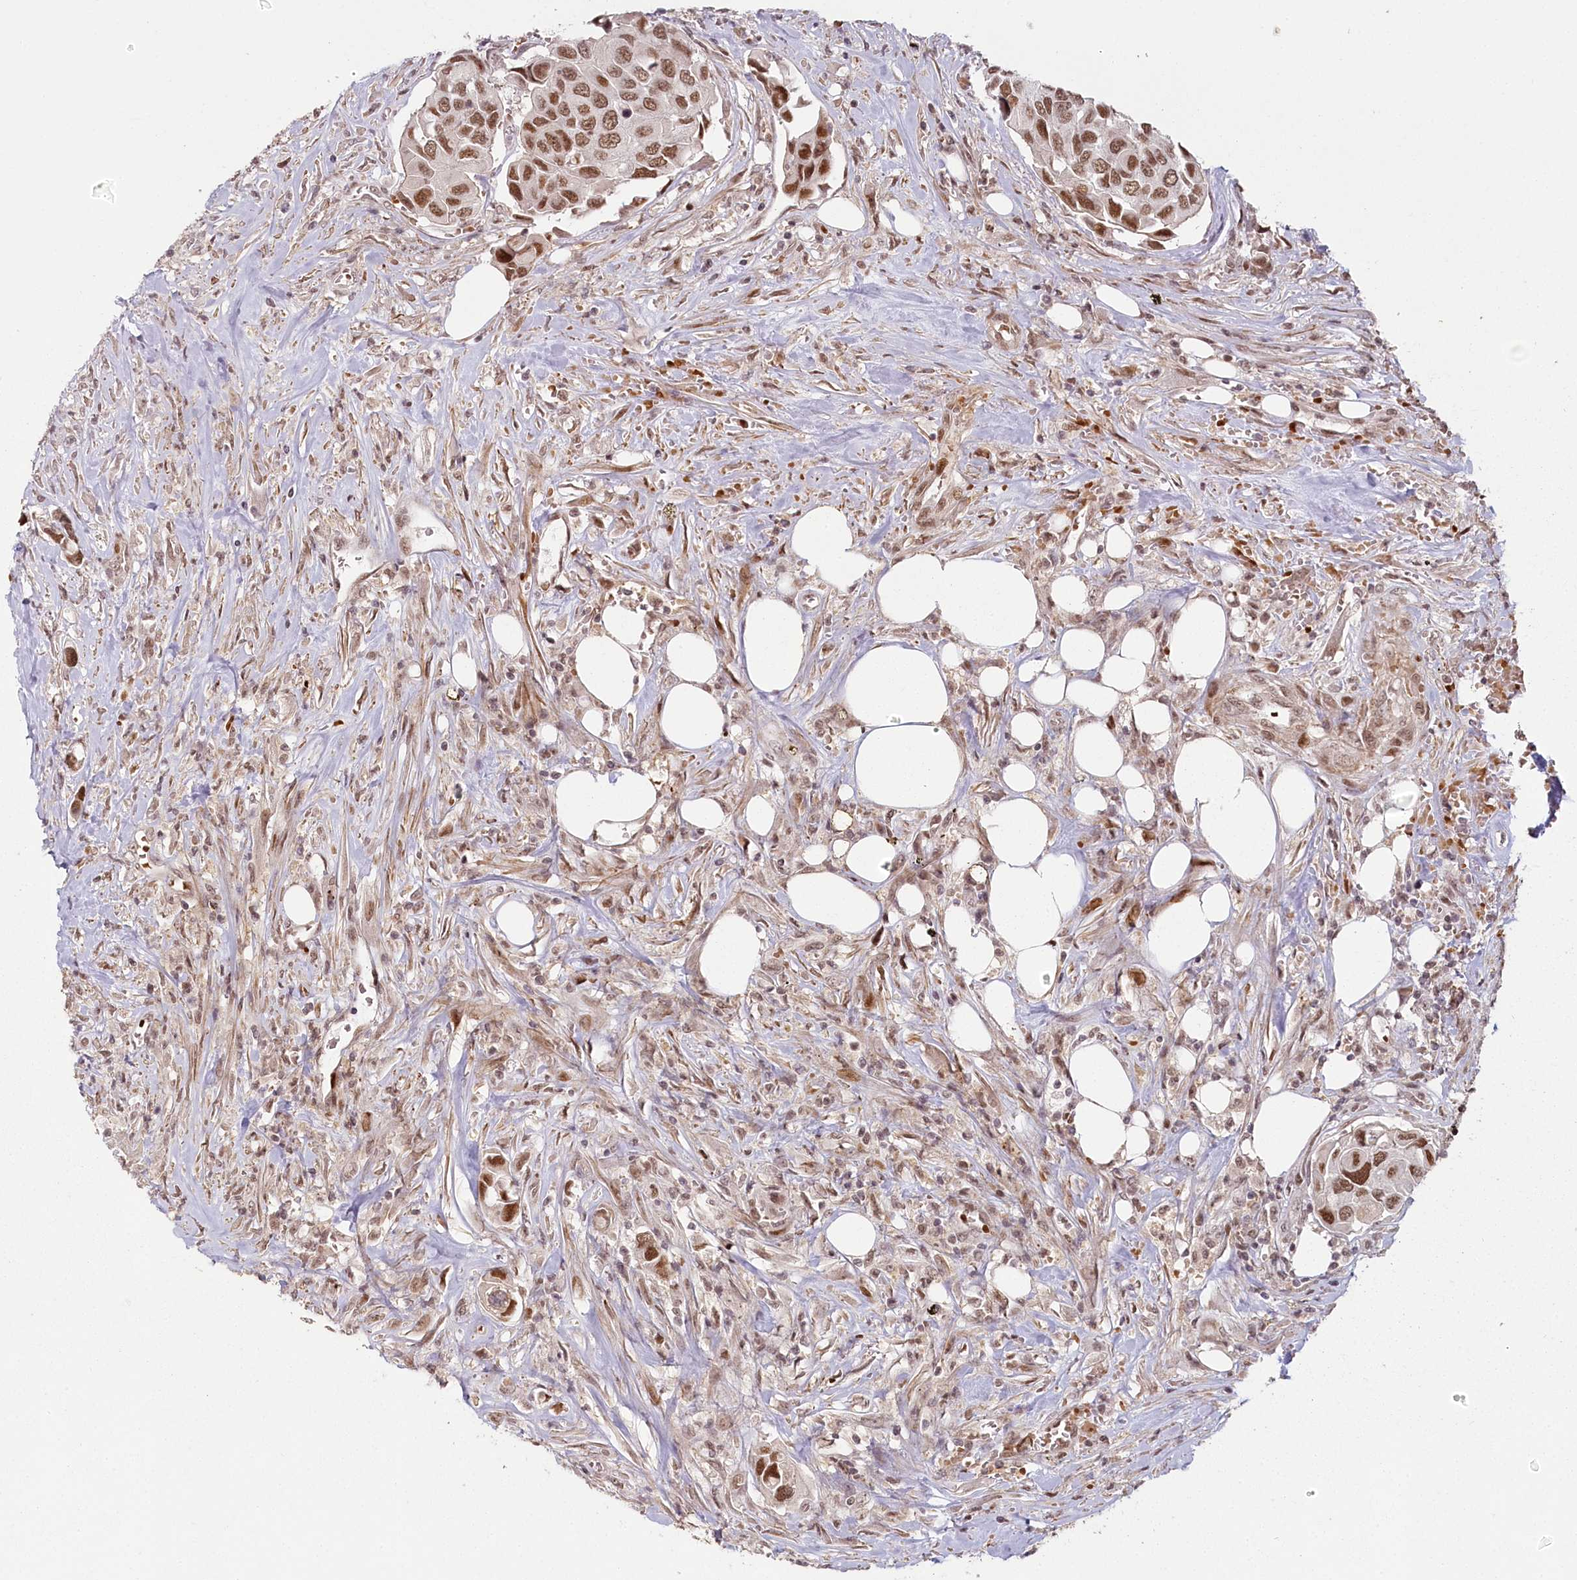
{"staining": {"intensity": "moderate", "quantity": ">75%", "location": "nuclear"}, "tissue": "urothelial cancer", "cell_type": "Tumor cells", "image_type": "cancer", "snomed": [{"axis": "morphology", "description": "Urothelial carcinoma, High grade"}, {"axis": "topography", "description": "Urinary bladder"}], "caption": "IHC of human urothelial carcinoma (high-grade) demonstrates medium levels of moderate nuclear positivity in about >75% of tumor cells. Immunohistochemistry stains the protein in brown and the nuclei are stained blue.", "gene": "FAM204A", "patient": {"sex": "male", "age": 74}}